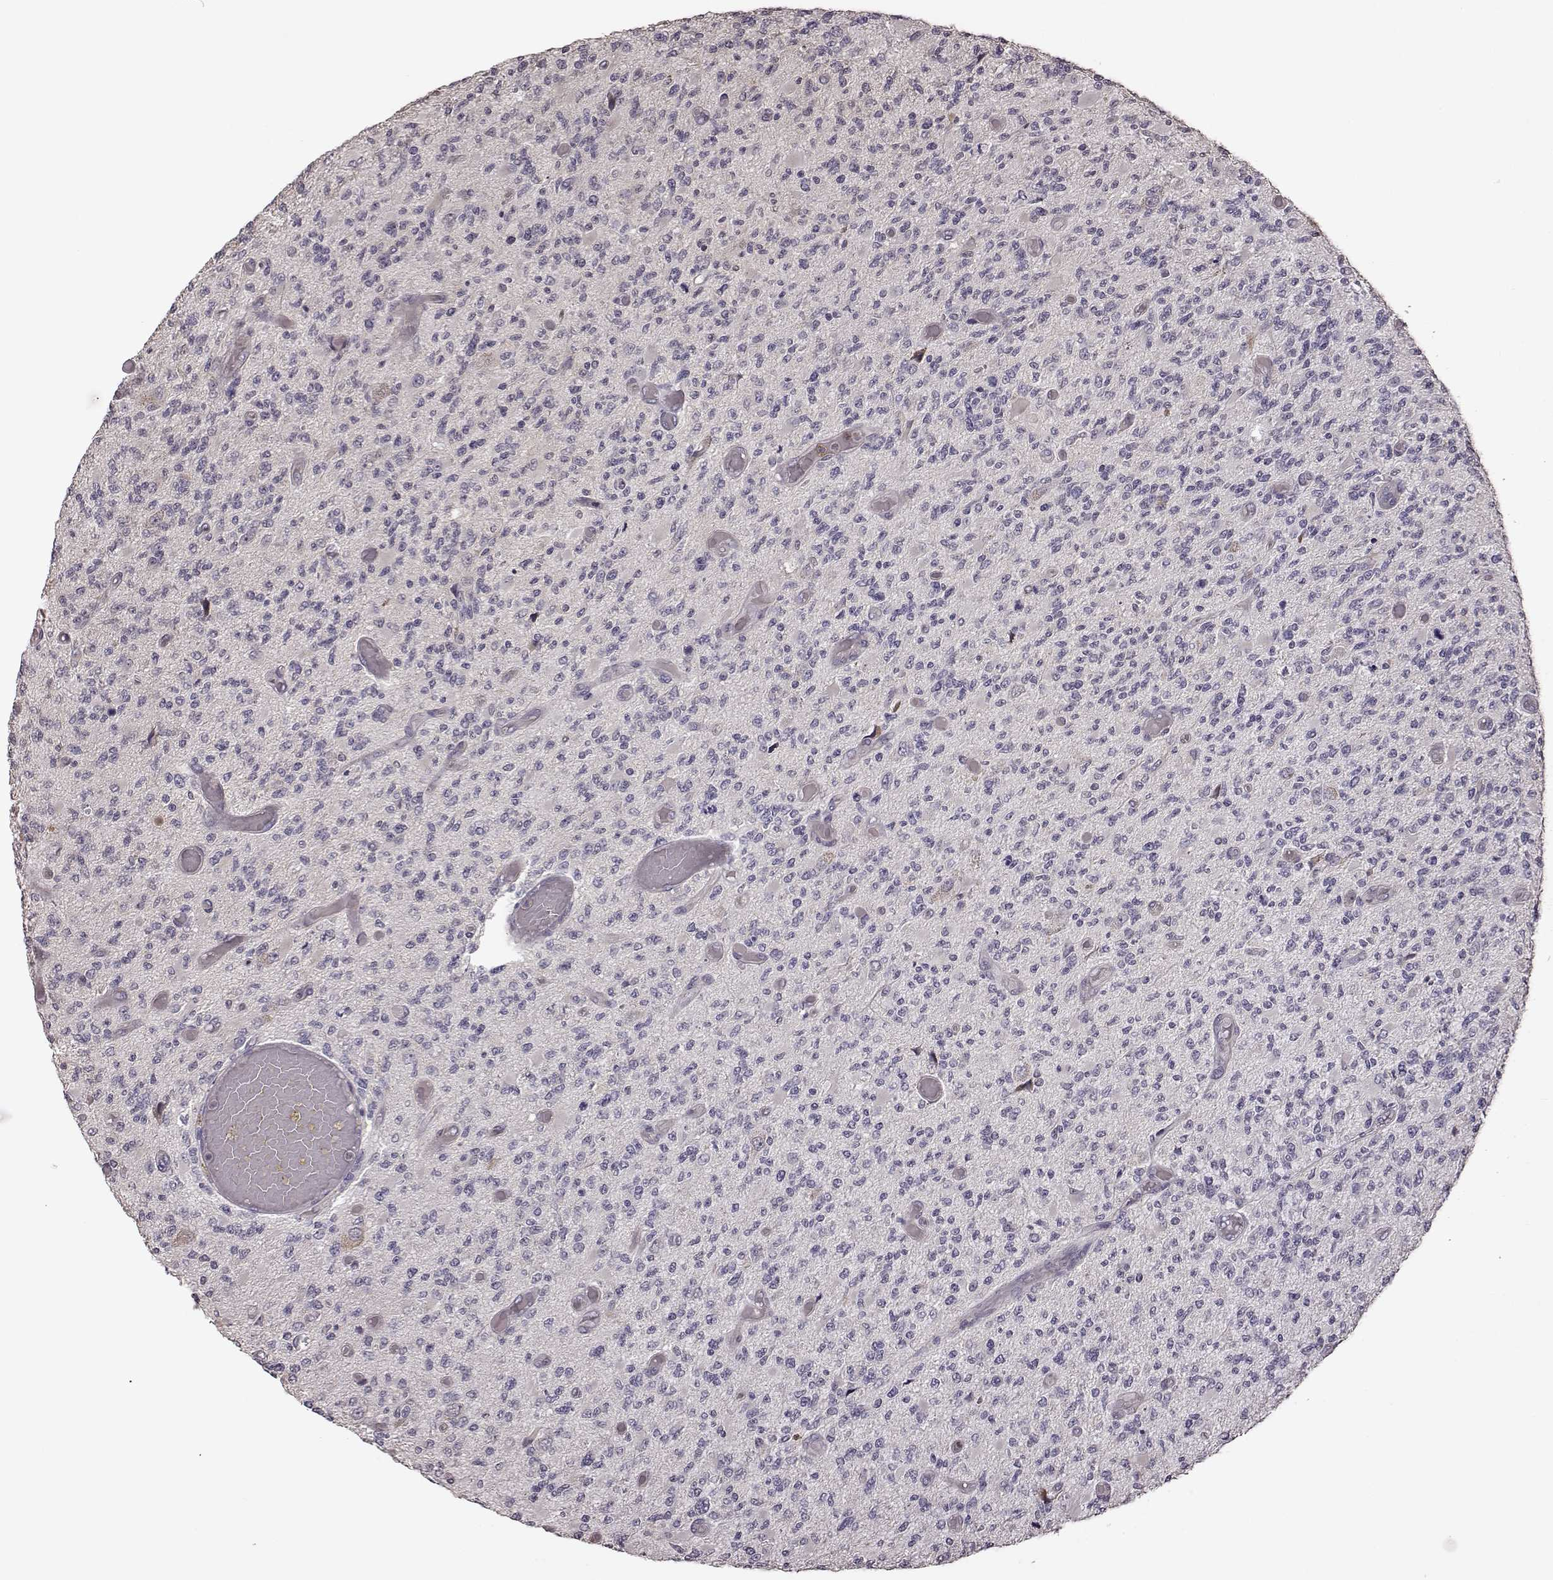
{"staining": {"intensity": "negative", "quantity": "none", "location": "none"}, "tissue": "glioma", "cell_type": "Tumor cells", "image_type": "cancer", "snomed": [{"axis": "morphology", "description": "Glioma, malignant, High grade"}, {"axis": "topography", "description": "Brain"}], "caption": "Immunohistochemical staining of human glioma demonstrates no significant expression in tumor cells.", "gene": "CRB1", "patient": {"sex": "female", "age": 63}}